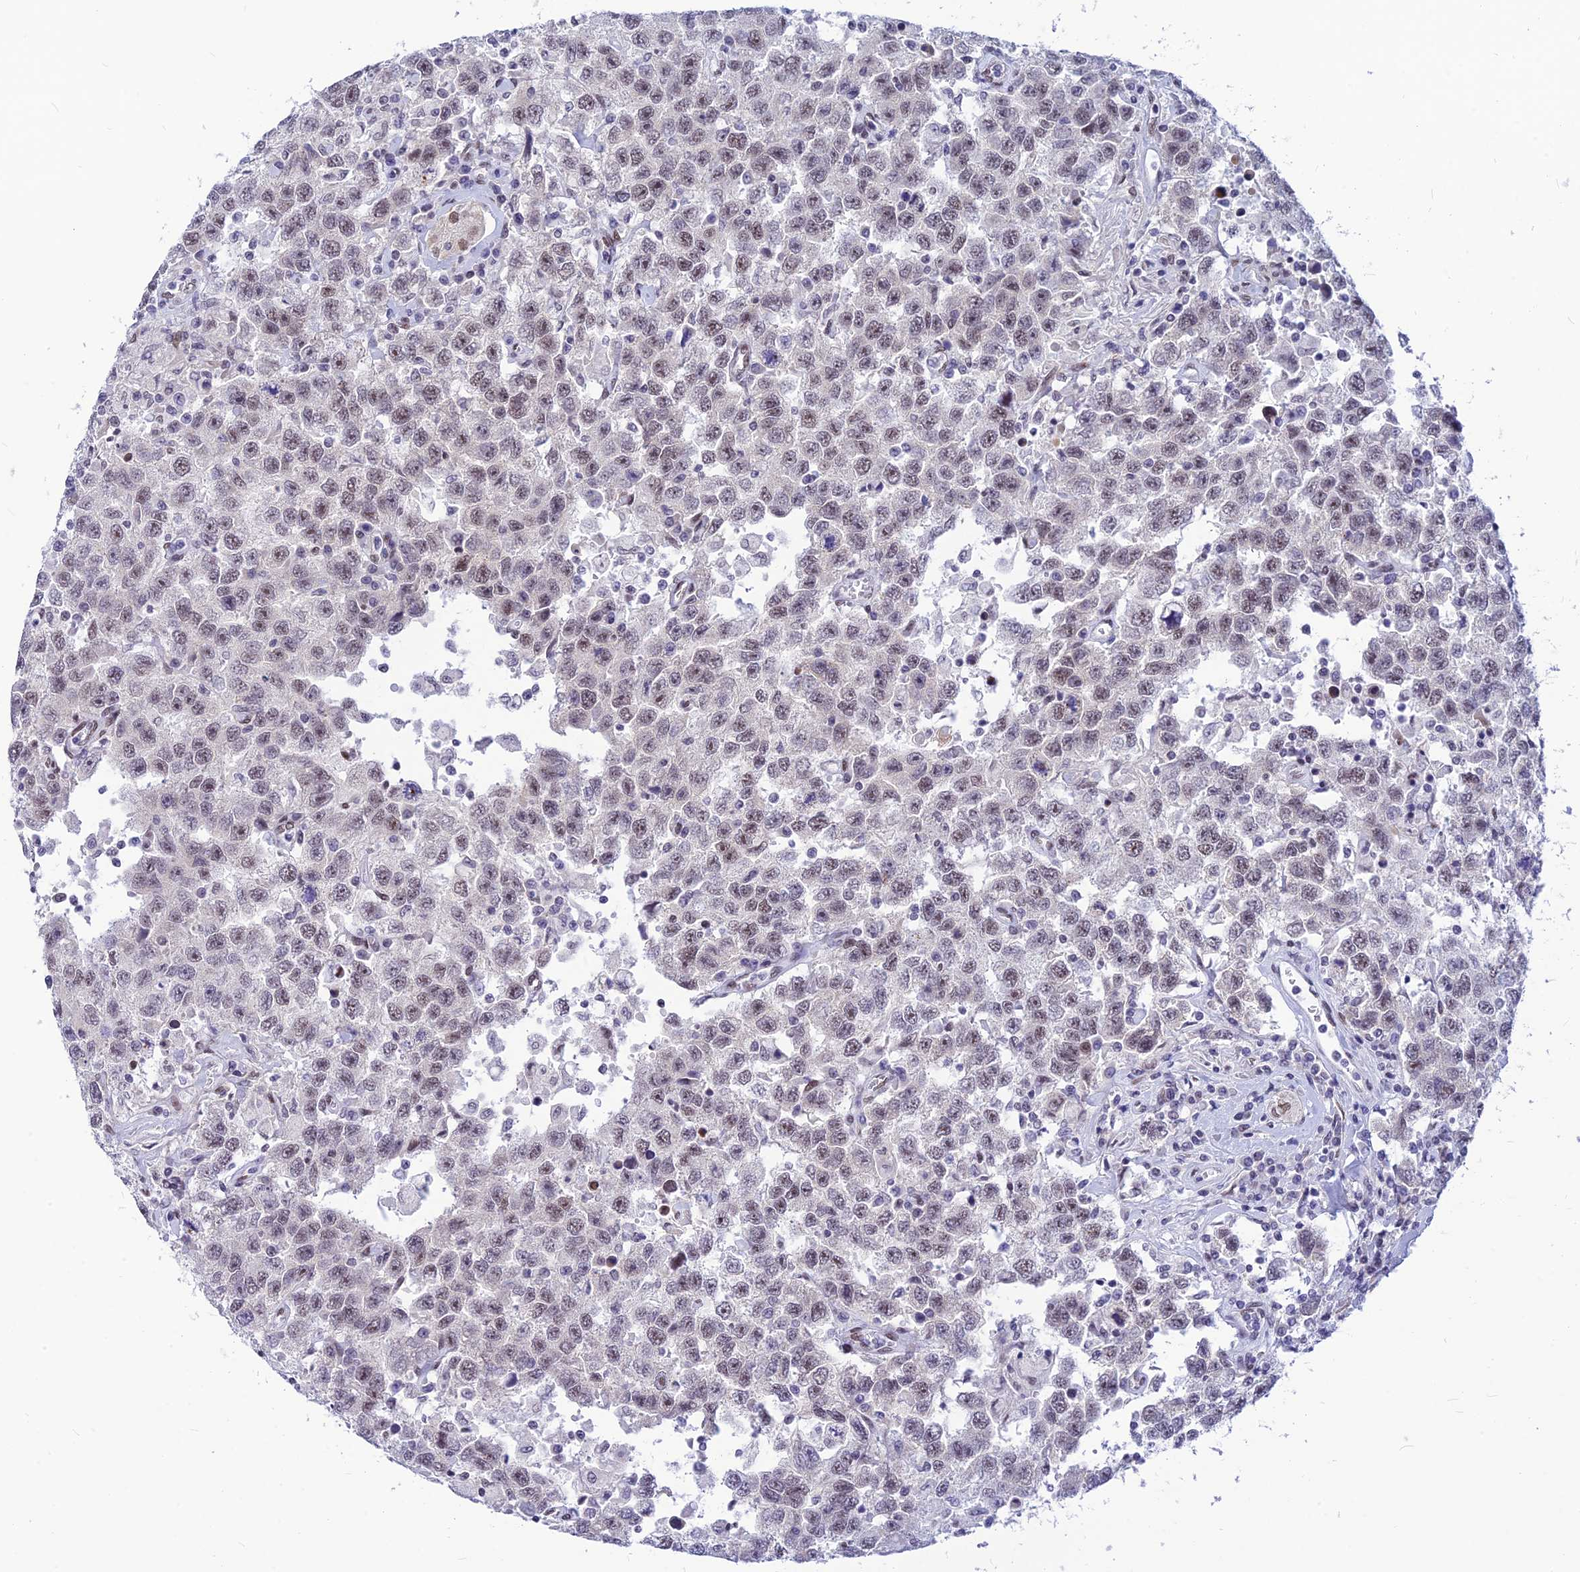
{"staining": {"intensity": "weak", "quantity": ">75%", "location": "nuclear"}, "tissue": "testis cancer", "cell_type": "Tumor cells", "image_type": "cancer", "snomed": [{"axis": "morphology", "description": "Seminoma, NOS"}, {"axis": "topography", "description": "Testis"}], "caption": "The histopathology image displays immunohistochemical staining of testis seminoma. There is weak nuclear staining is seen in about >75% of tumor cells. The protein of interest is stained brown, and the nuclei are stained in blue (DAB IHC with brightfield microscopy, high magnification).", "gene": "KCTD13", "patient": {"sex": "male", "age": 41}}